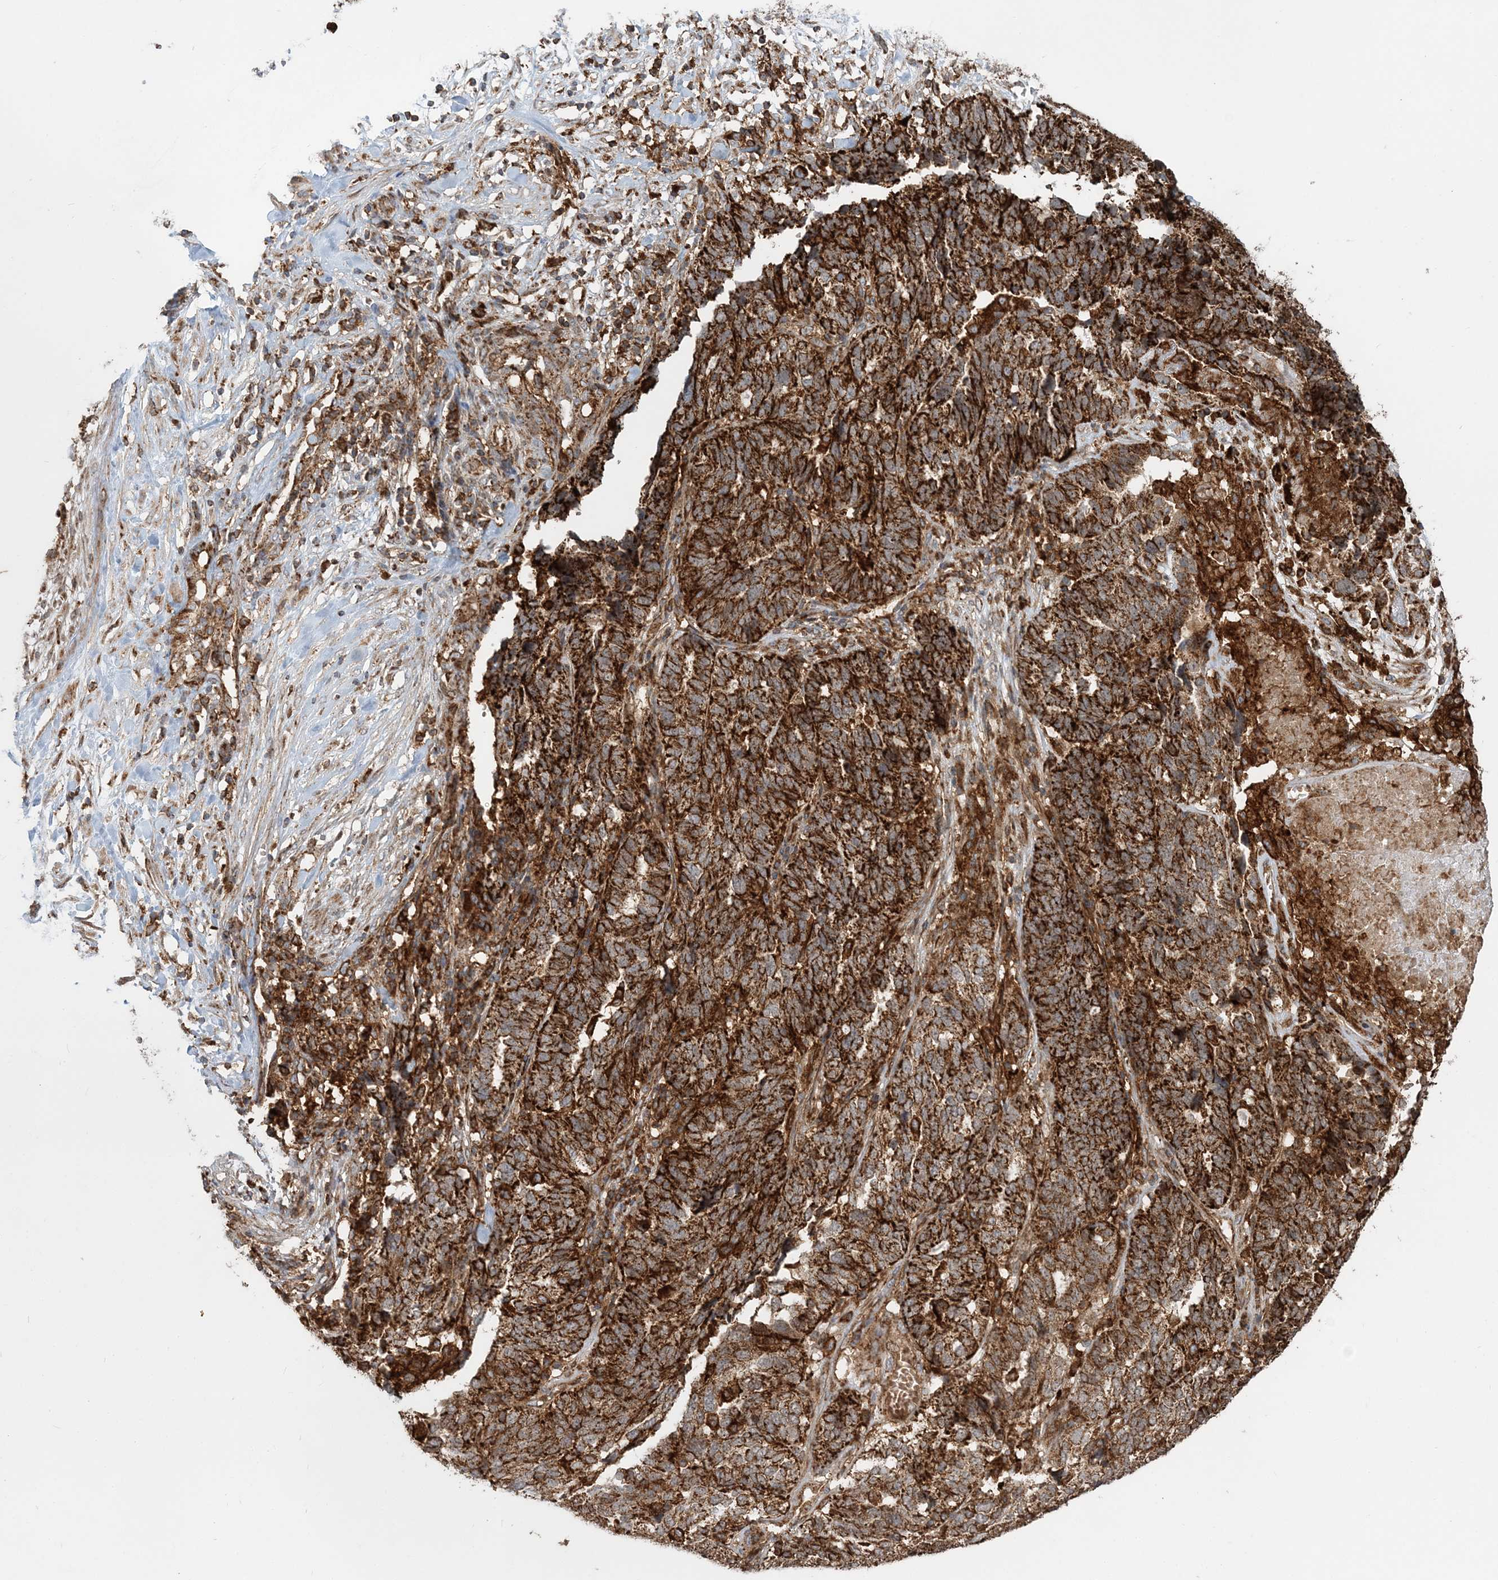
{"staining": {"intensity": "strong", "quantity": ">75%", "location": "cytoplasmic/membranous"}, "tissue": "ovarian cancer", "cell_type": "Tumor cells", "image_type": "cancer", "snomed": [{"axis": "morphology", "description": "Cystadenocarcinoma, serous, NOS"}, {"axis": "topography", "description": "Ovary"}], "caption": "Immunohistochemical staining of human ovarian serous cystadenocarcinoma demonstrates high levels of strong cytoplasmic/membranous positivity in approximately >75% of tumor cells. (Stains: DAB (3,3'-diaminobenzidine) in brown, nuclei in blue, Microscopy: brightfield microscopy at high magnification).", "gene": "LRPPRC", "patient": {"sex": "female", "age": 59}}